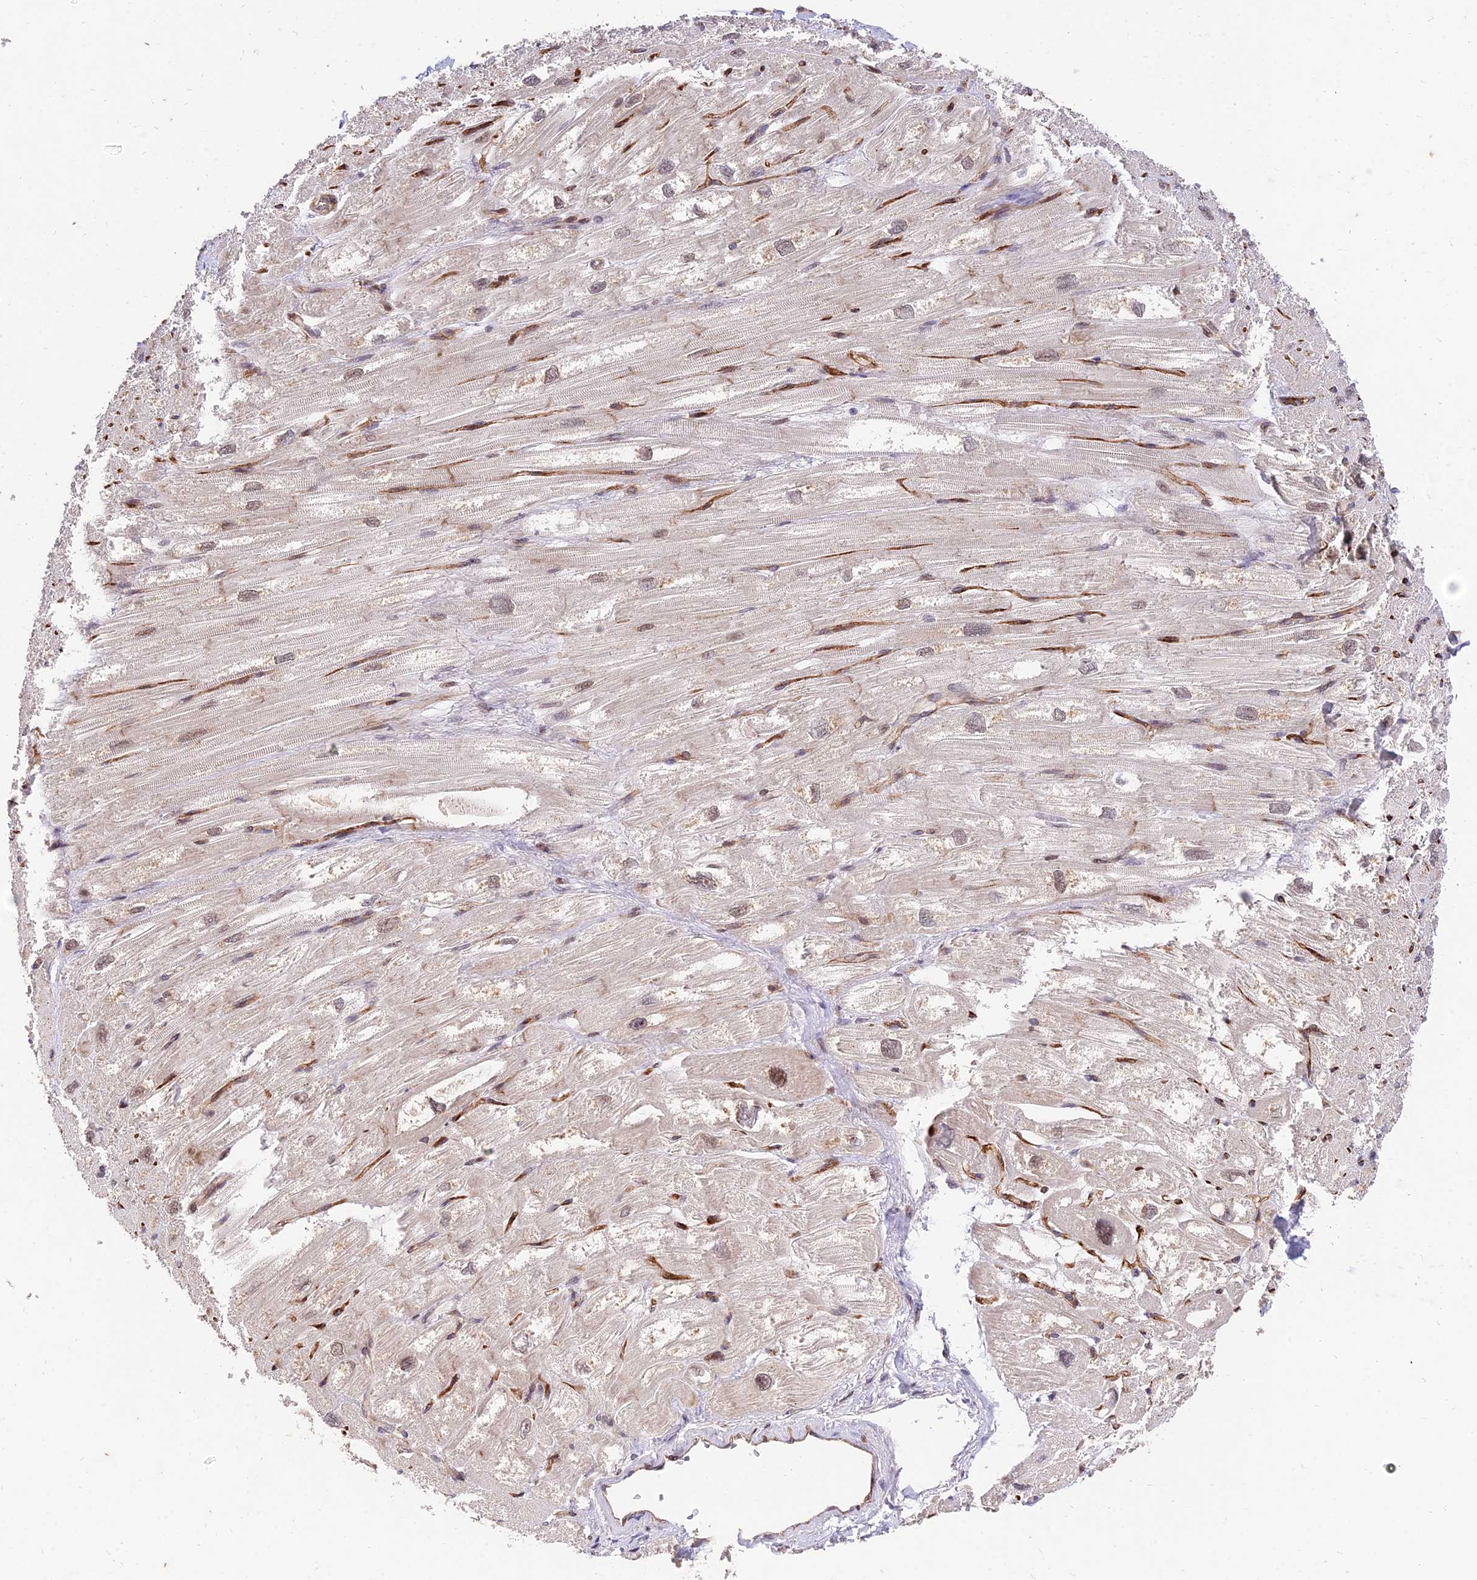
{"staining": {"intensity": "moderate", "quantity": "<25%", "location": "cytoplasmic/membranous,nuclear"}, "tissue": "heart muscle", "cell_type": "Cardiomyocytes", "image_type": "normal", "snomed": [{"axis": "morphology", "description": "Normal tissue, NOS"}, {"axis": "topography", "description": "Heart"}], "caption": "Protein staining demonstrates moderate cytoplasmic/membranous,nuclear staining in approximately <25% of cardiomyocytes in normal heart muscle. (DAB (3,3'-diaminobenzidine) IHC, brown staining for protein, blue staining for nuclei).", "gene": "ZNF85", "patient": {"sex": "male", "age": 50}}